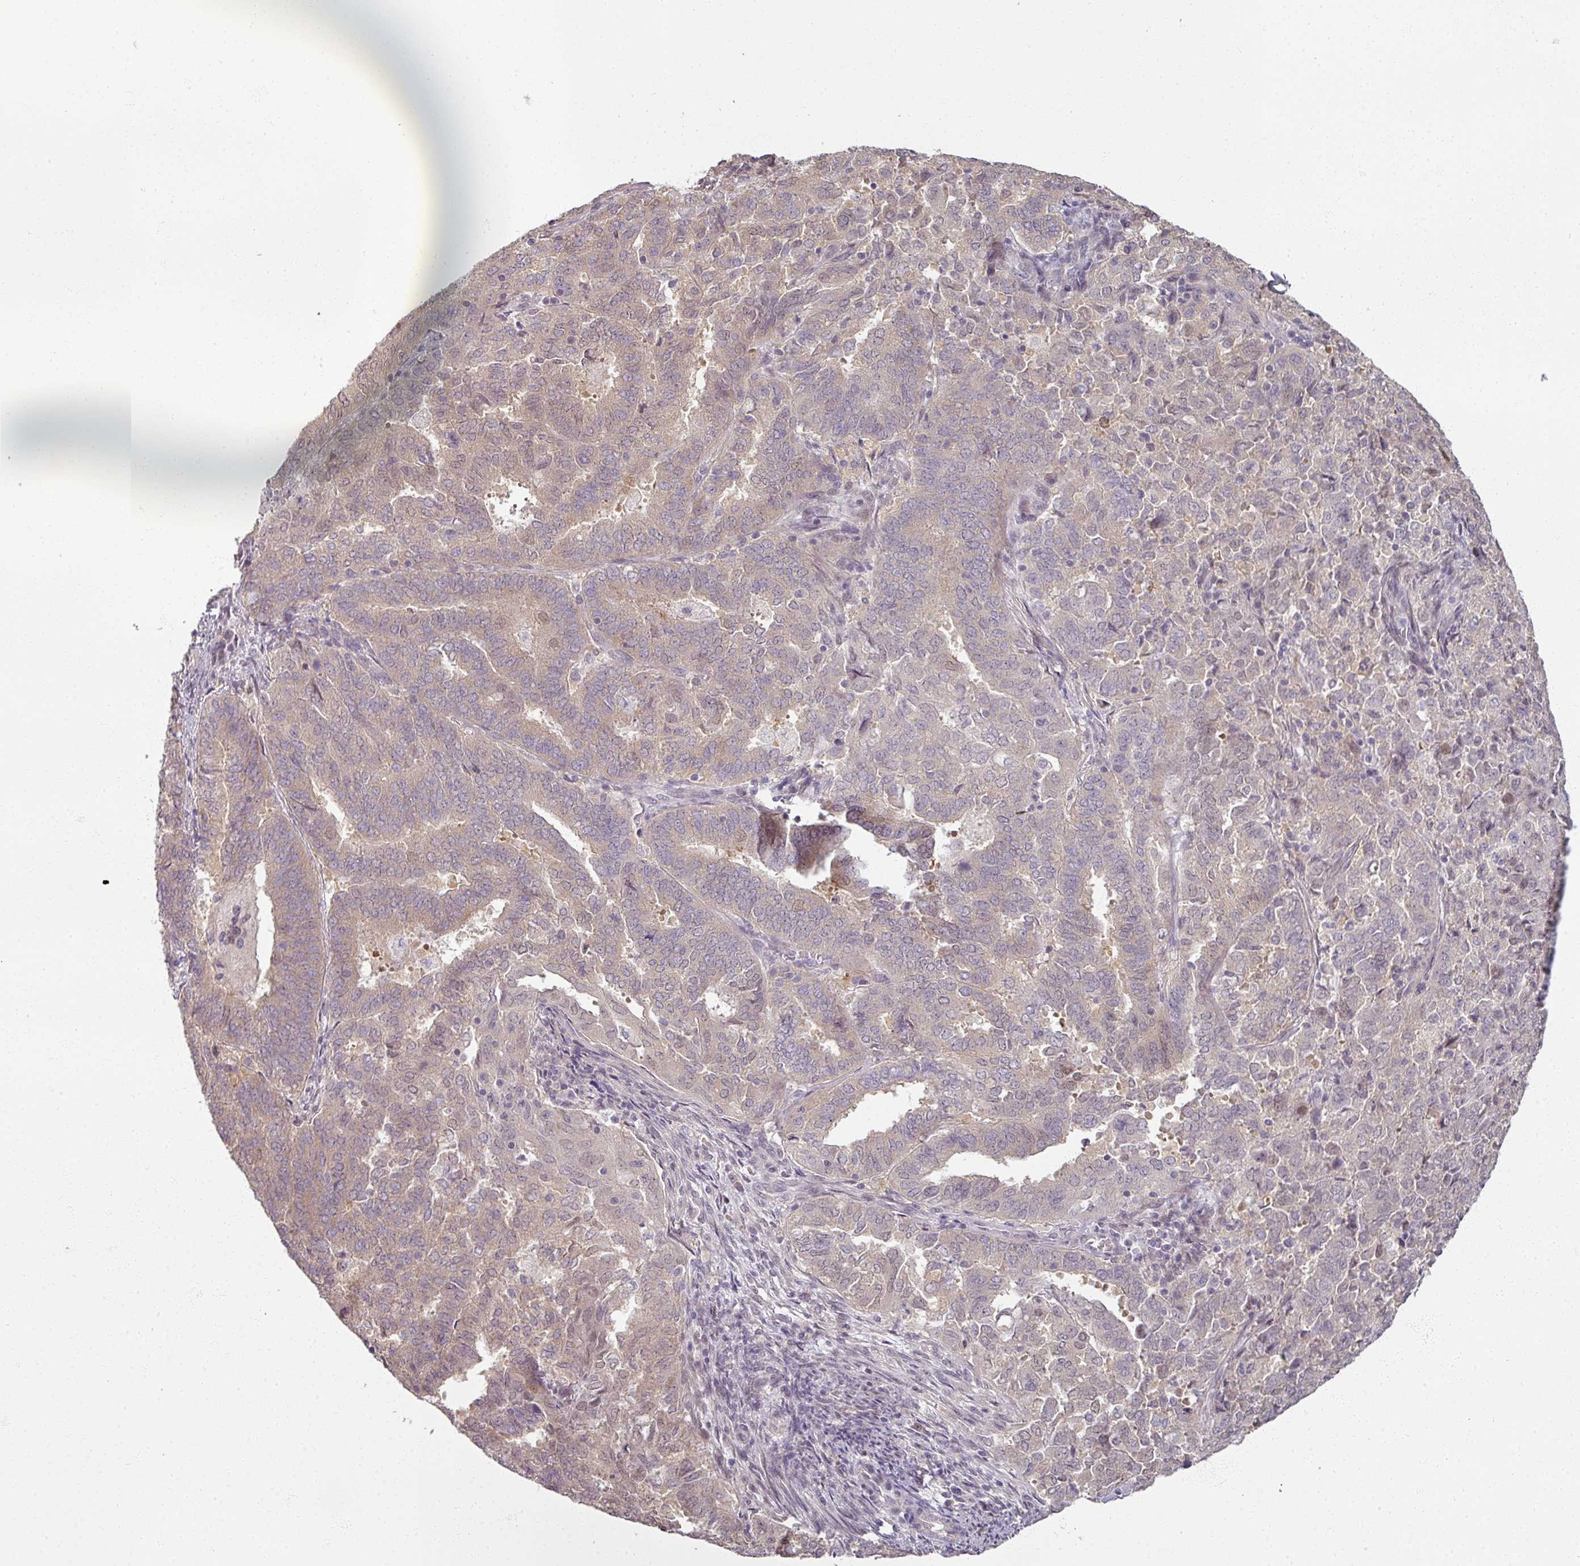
{"staining": {"intensity": "weak", "quantity": "25%-75%", "location": "cytoplasmic/membranous"}, "tissue": "endometrial cancer", "cell_type": "Tumor cells", "image_type": "cancer", "snomed": [{"axis": "morphology", "description": "Adenocarcinoma, NOS"}, {"axis": "topography", "description": "Endometrium"}], "caption": "The immunohistochemical stain labels weak cytoplasmic/membranous expression in tumor cells of endometrial adenocarcinoma tissue.", "gene": "MYMK", "patient": {"sex": "female", "age": 72}}